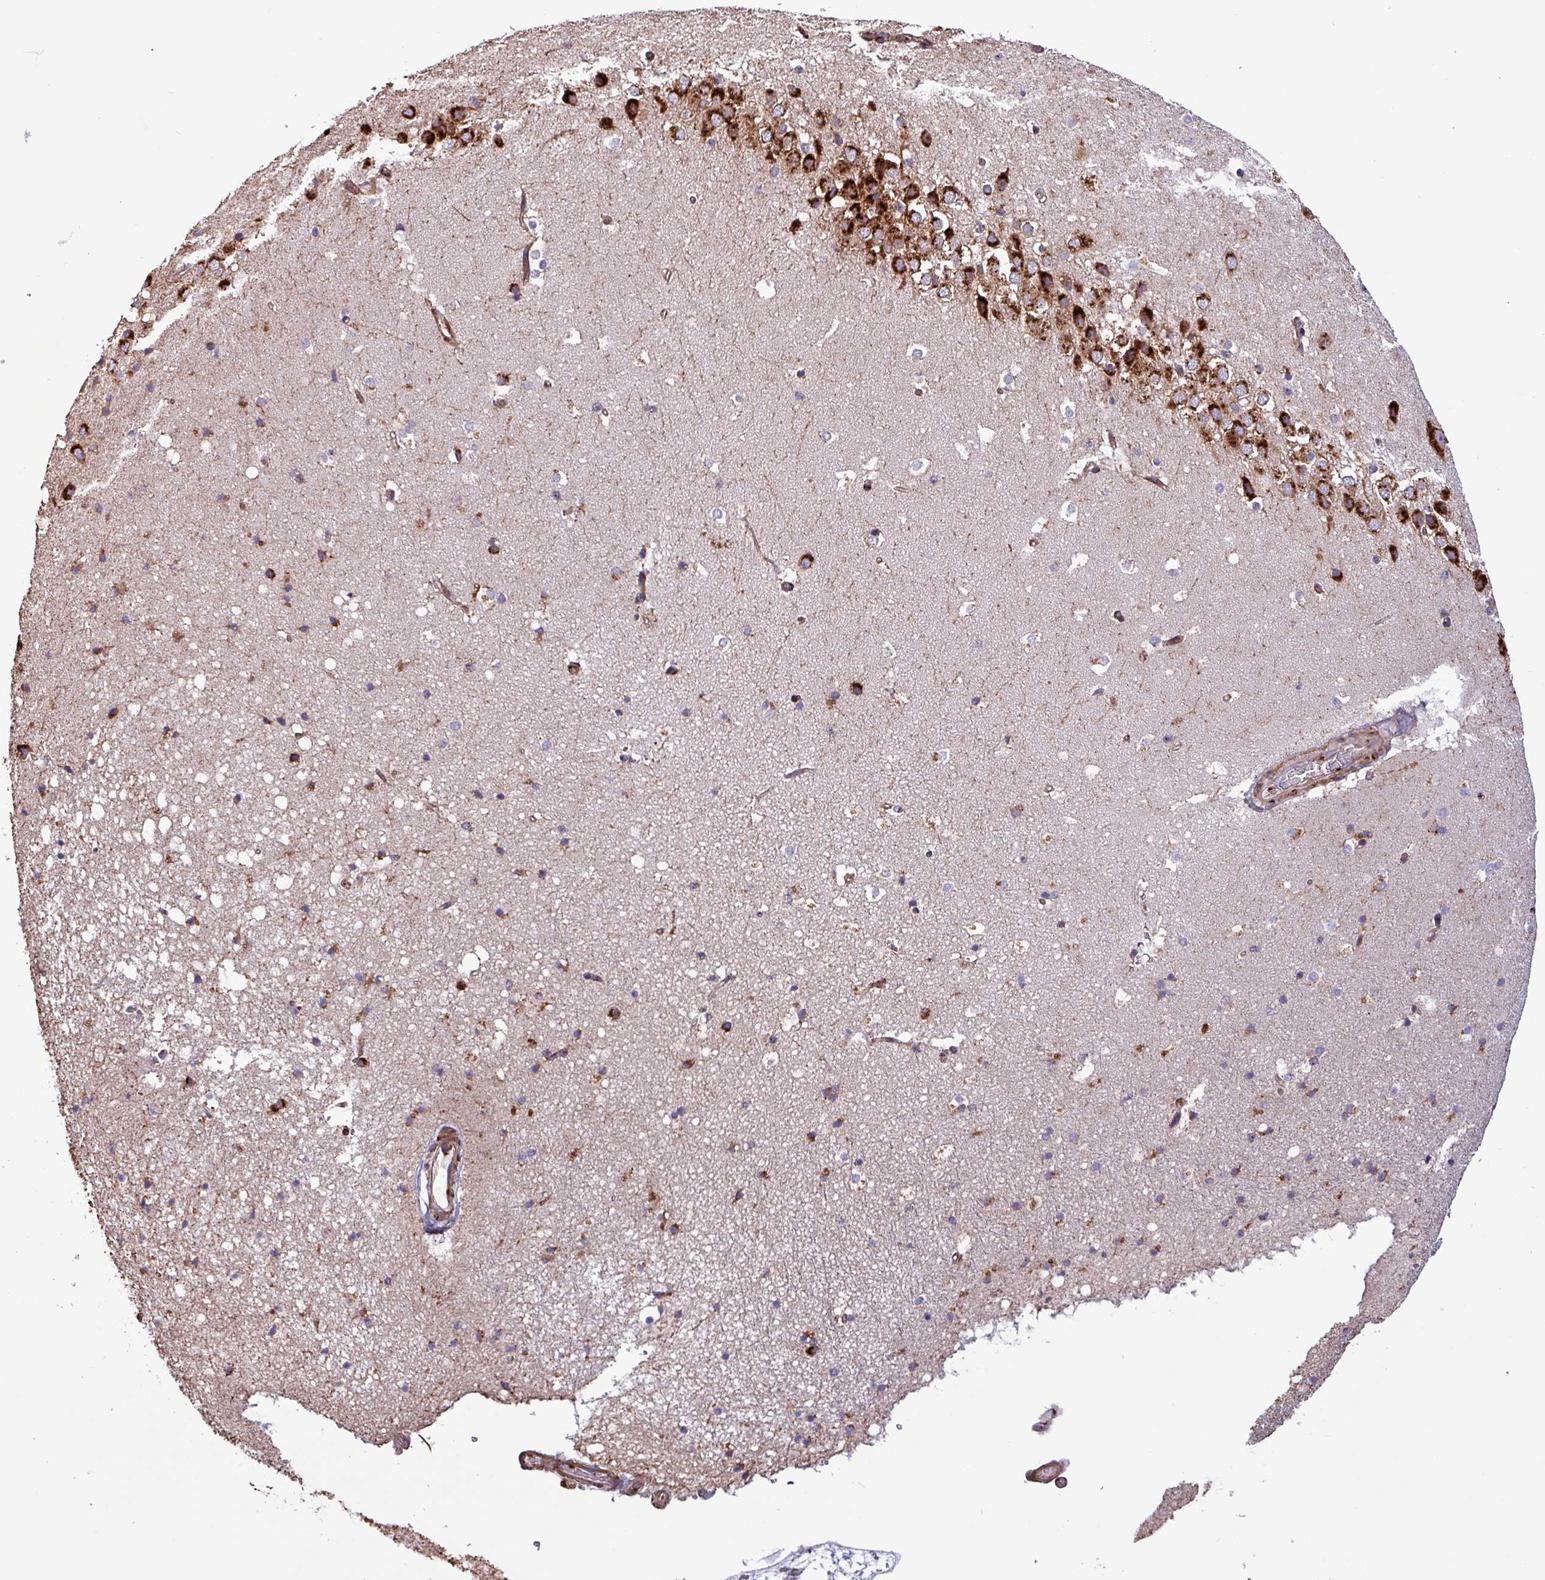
{"staining": {"intensity": "moderate", "quantity": "25%-75%", "location": "cytoplasmic/membranous"}, "tissue": "hippocampus", "cell_type": "Glial cells", "image_type": "normal", "snomed": [{"axis": "morphology", "description": "Normal tissue, NOS"}, {"axis": "topography", "description": "Hippocampus"}], "caption": "DAB immunohistochemical staining of normal hippocampus reveals moderate cytoplasmic/membranous protein staining in approximately 25%-75% of glial cells.", "gene": "VAMP4", "patient": {"sex": "male", "age": 37}}